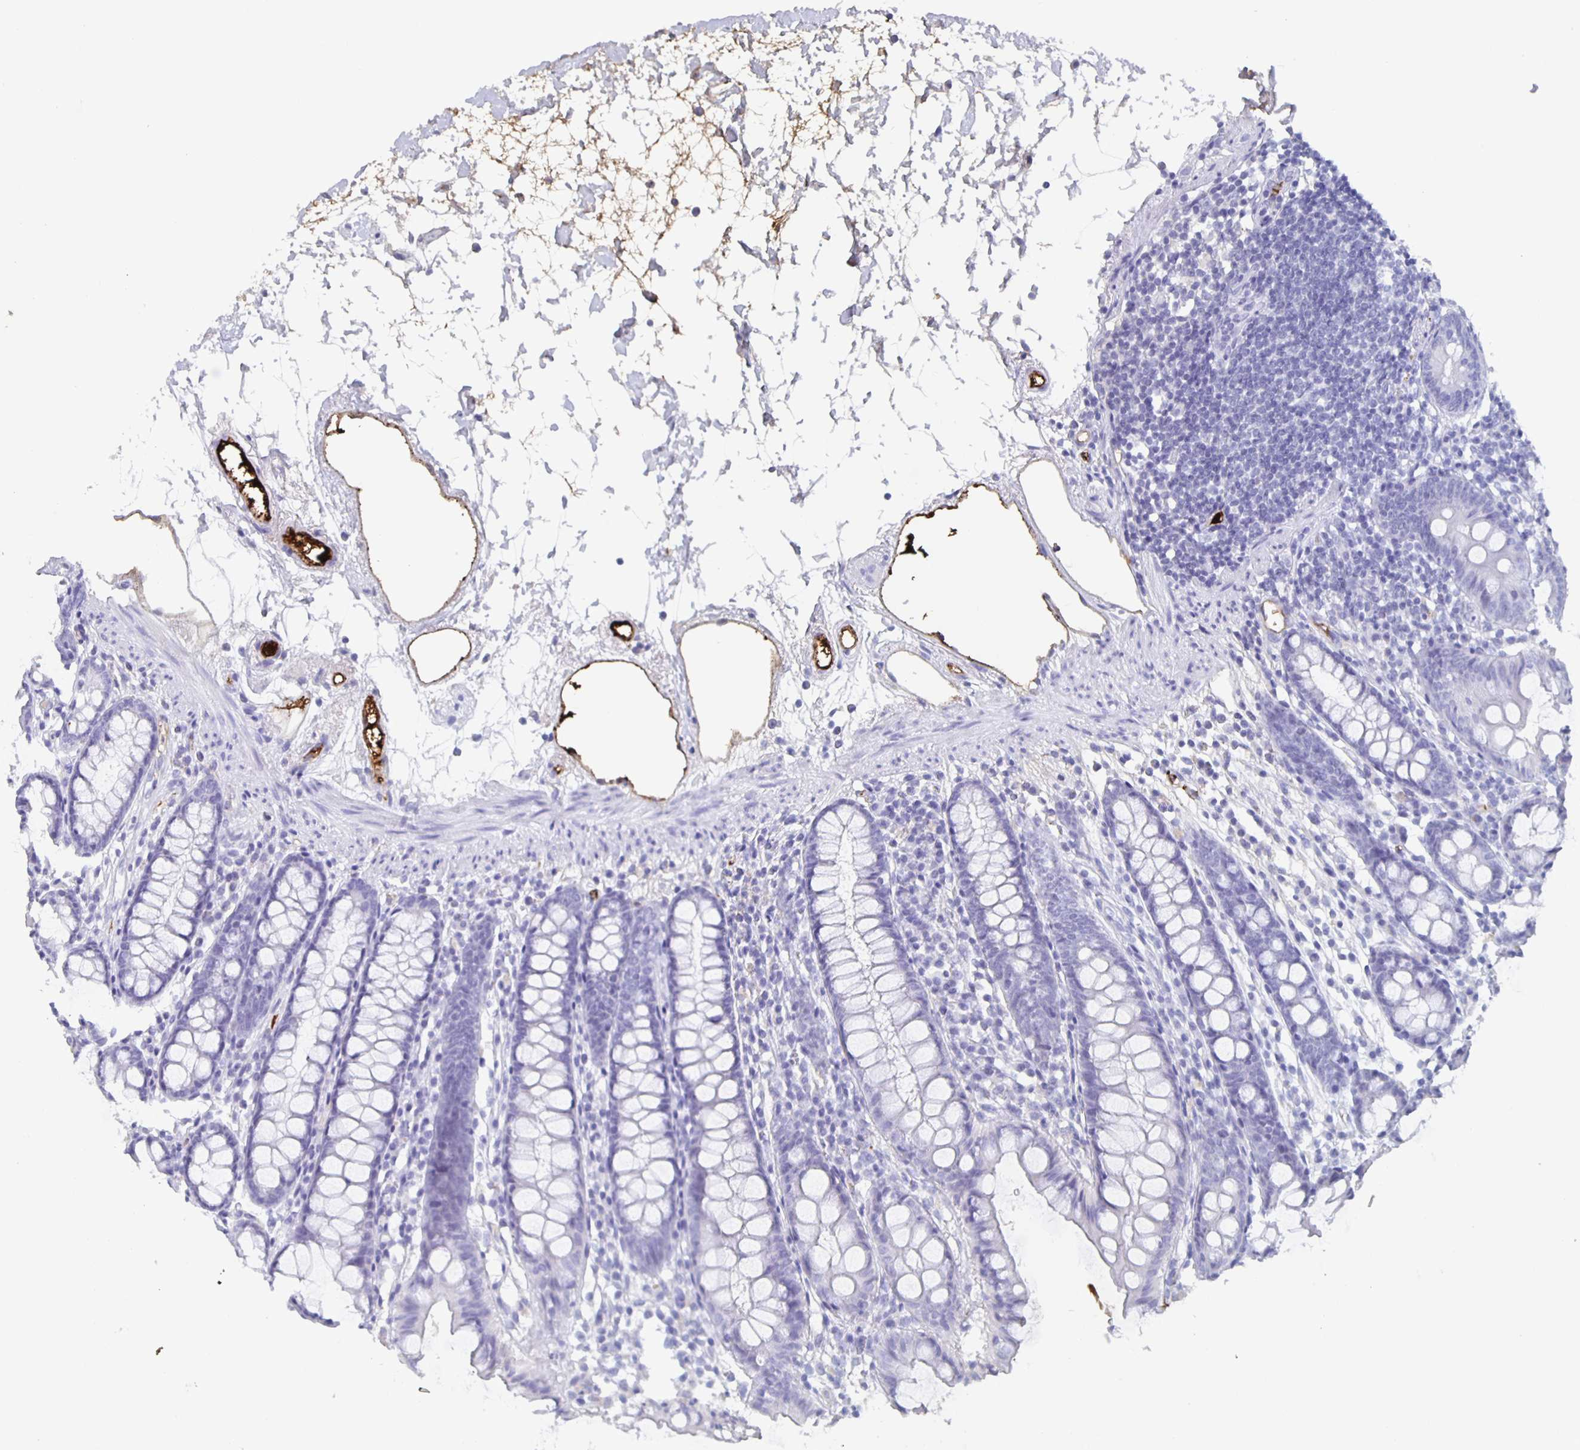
{"staining": {"intensity": "strong", "quantity": "<25%", "location": "cytoplasmic/membranous"}, "tissue": "colon", "cell_type": "Endothelial cells", "image_type": "normal", "snomed": [{"axis": "morphology", "description": "Normal tissue, NOS"}, {"axis": "topography", "description": "Colon"}], "caption": "Normal colon exhibits strong cytoplasmic/membranous expression in about <25% of endothelial cells, visualized by immunohistochemistry.", "gene": "FGA", "patient": {"sex": "female", "age": 84}}